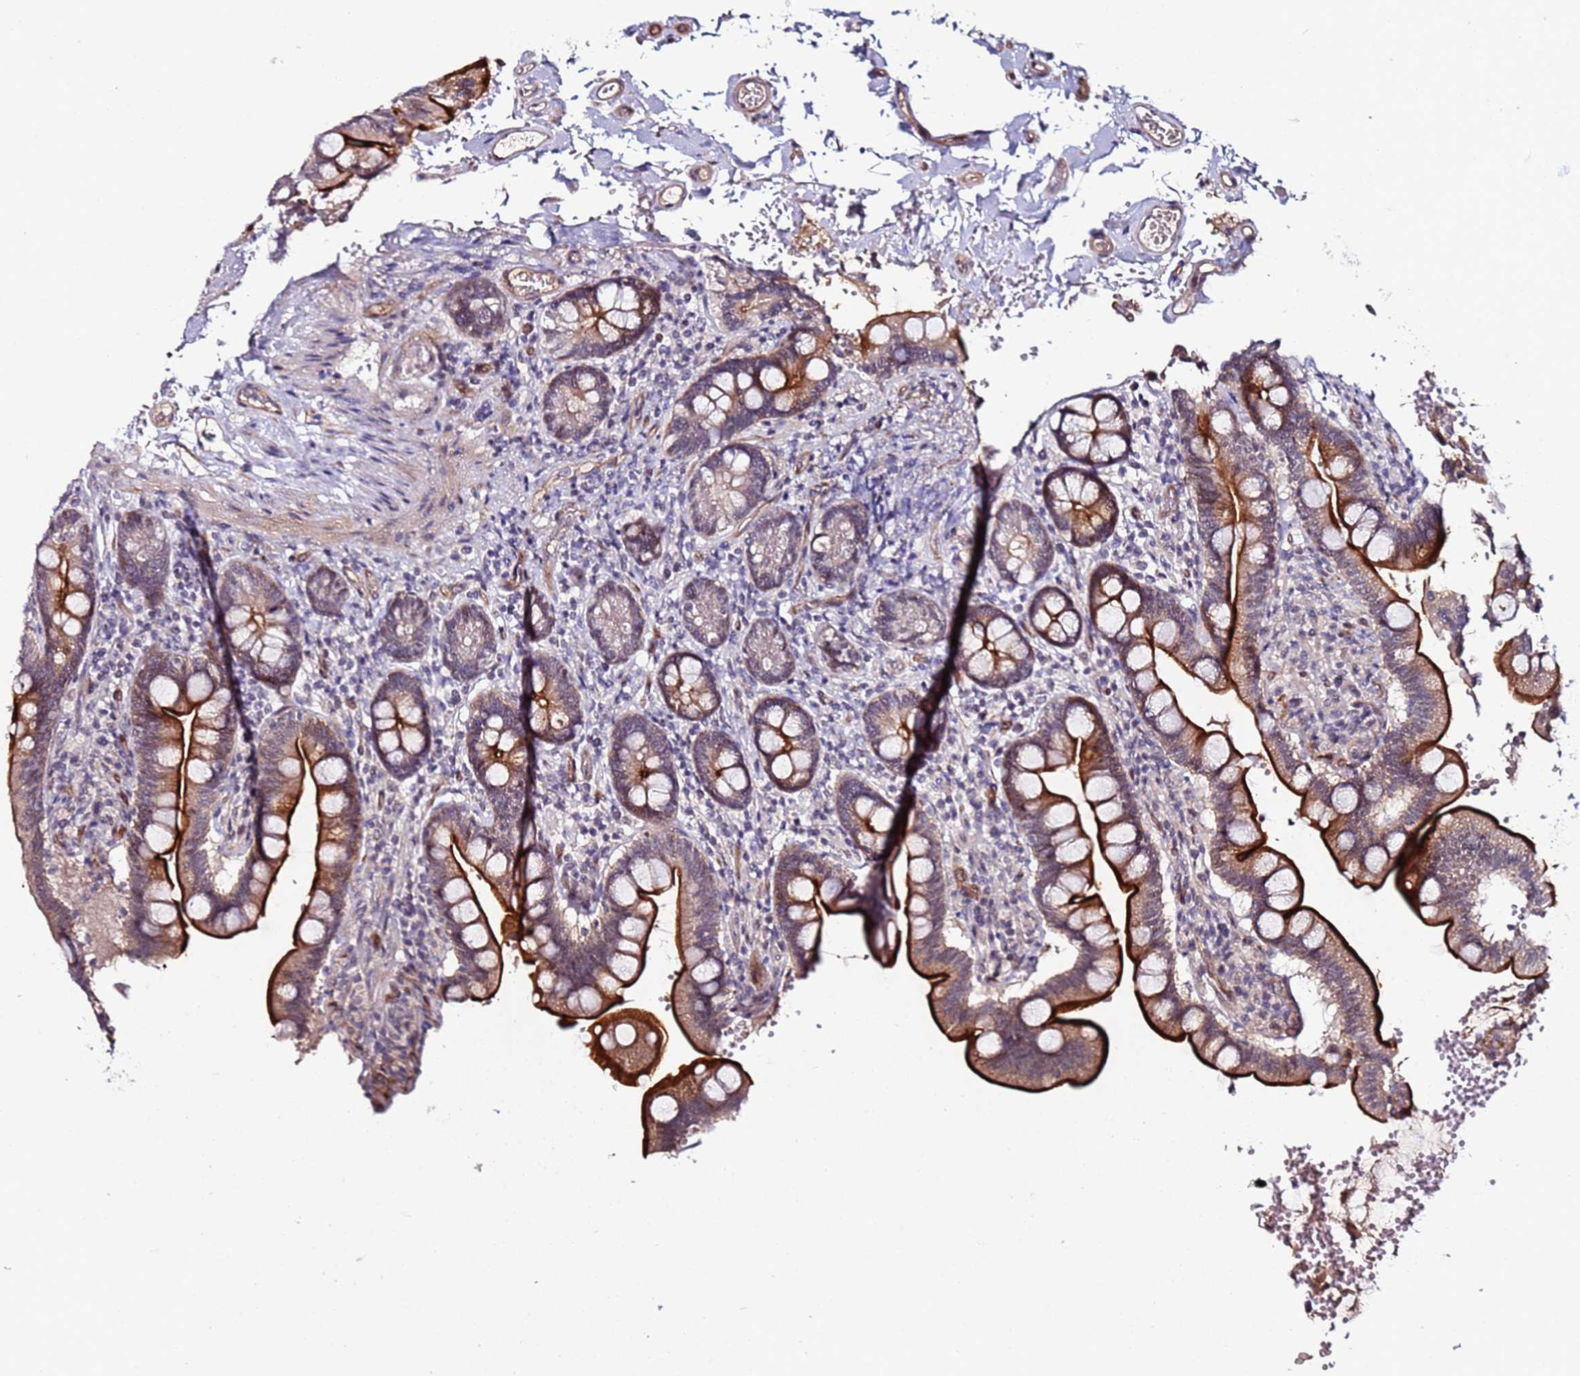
{"staining": {"intensity": "strong", "quantity": "25%-75%", "location": "cytoplasmic/membranous,nuclear"}, "tissue": "small intestine", "cell_type": "Glandular cells", "image_type": "normal", "snomed": [{"axis": "morphology", "description": "Normal tissue, NOS"}, {"axis": "topography", "description": "Small intestine"}], "caption": "There is high levels of strong cytoplasmic/membranous,nuclear expression in glandular cells of unremarkable small intestine, as demonstrated by immunohistochemical staining (brown color).", "gene": "DUSP28", "patient": {"sex": "female", "age": 64}}